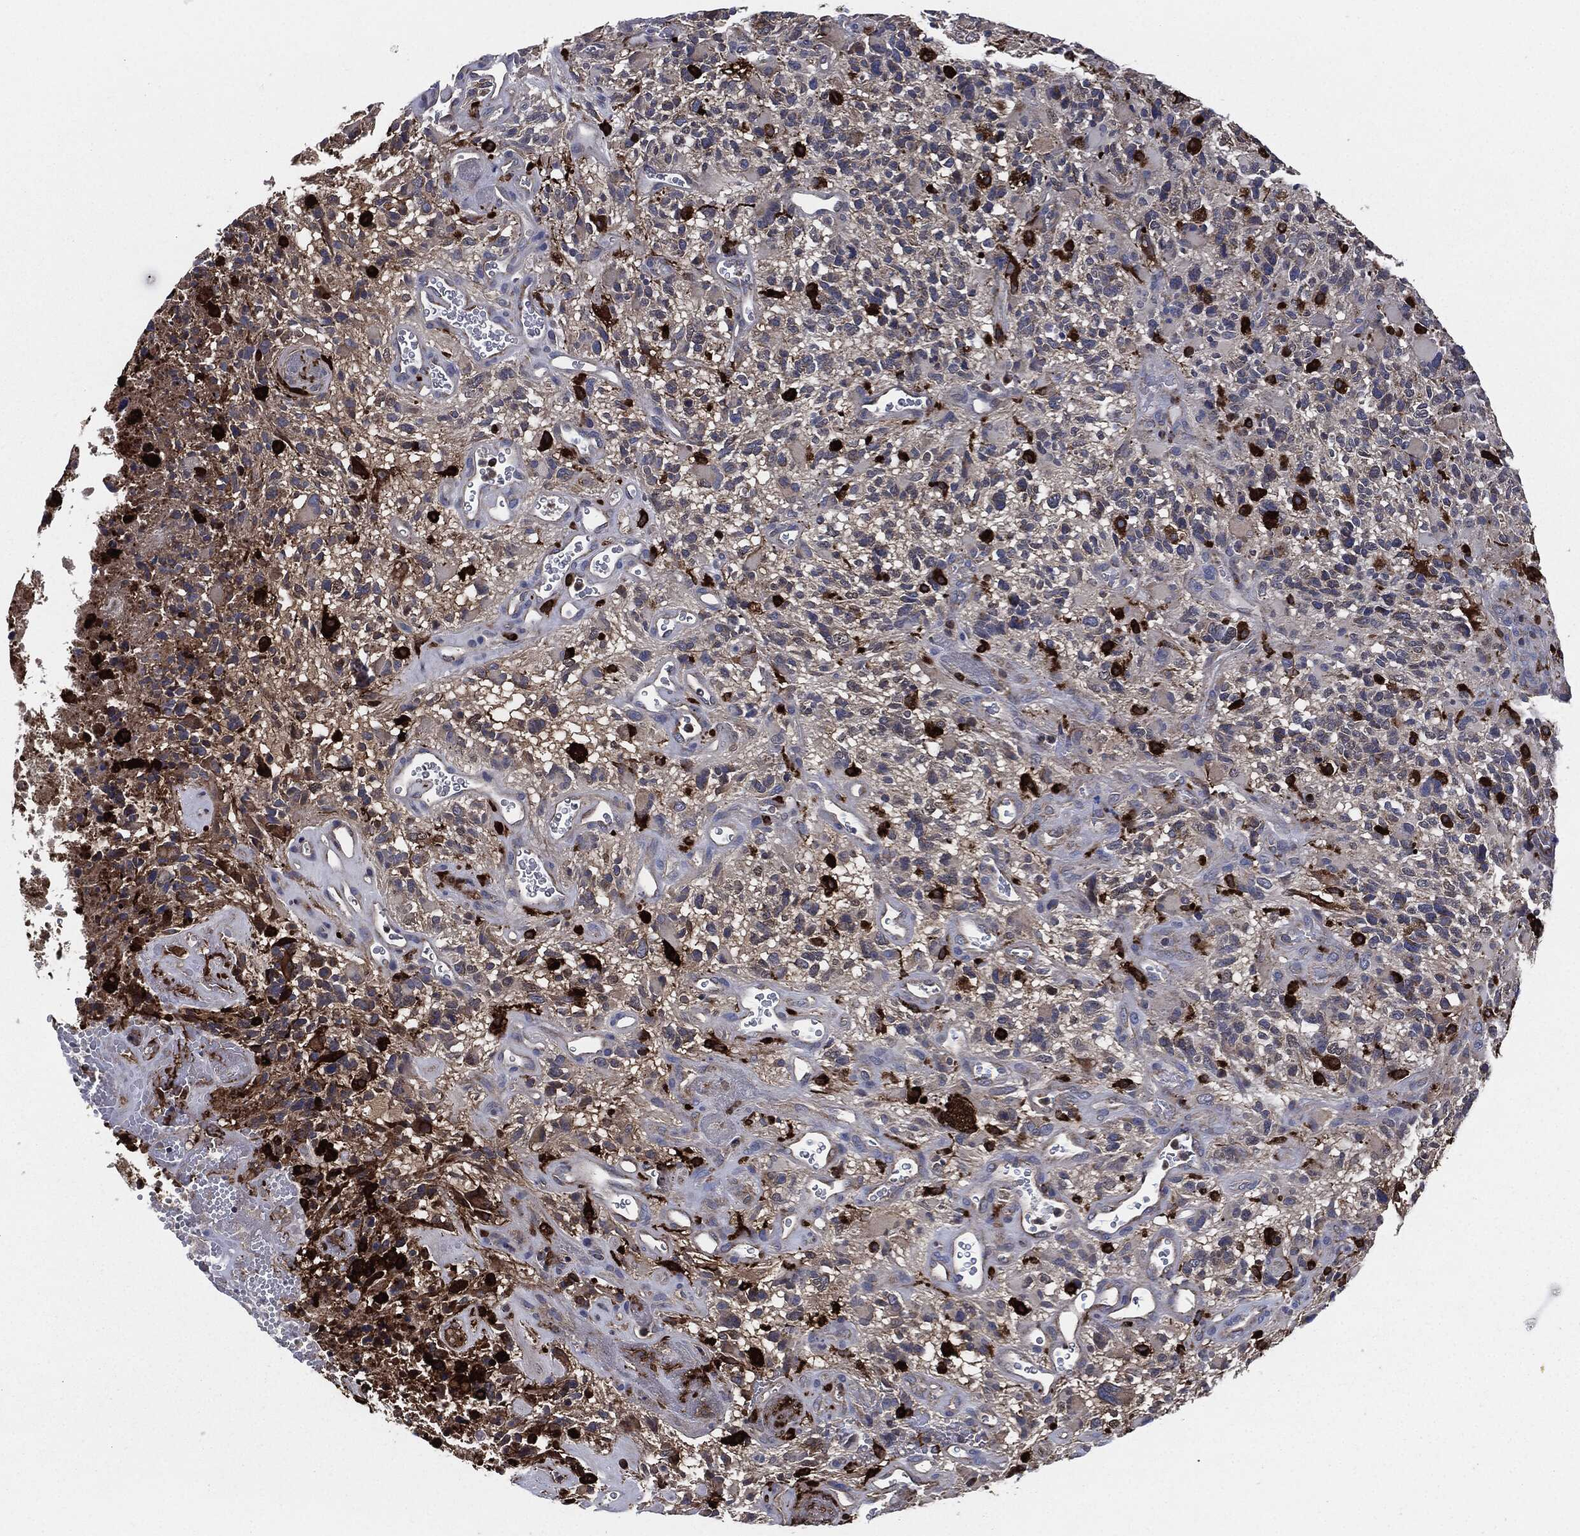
{"staining": {"intensity": "negative", "quantity": "none", "location": "none"}, "tissue": "glioma", "cell_type": "Tumor cells", "image_type": "cancer", "snomed": [{"axis": "morphology", "description": "Glioma, malignant, High grade"}, {"axis": "topography", "description": "Brain"}], "caption": "This is an immunohistochemistry (IHC) photomicrograph of glioma. There is no expression in tumor cells.", "gene": "TMEM11", "patient": {"sex": "female", "age": 71}}